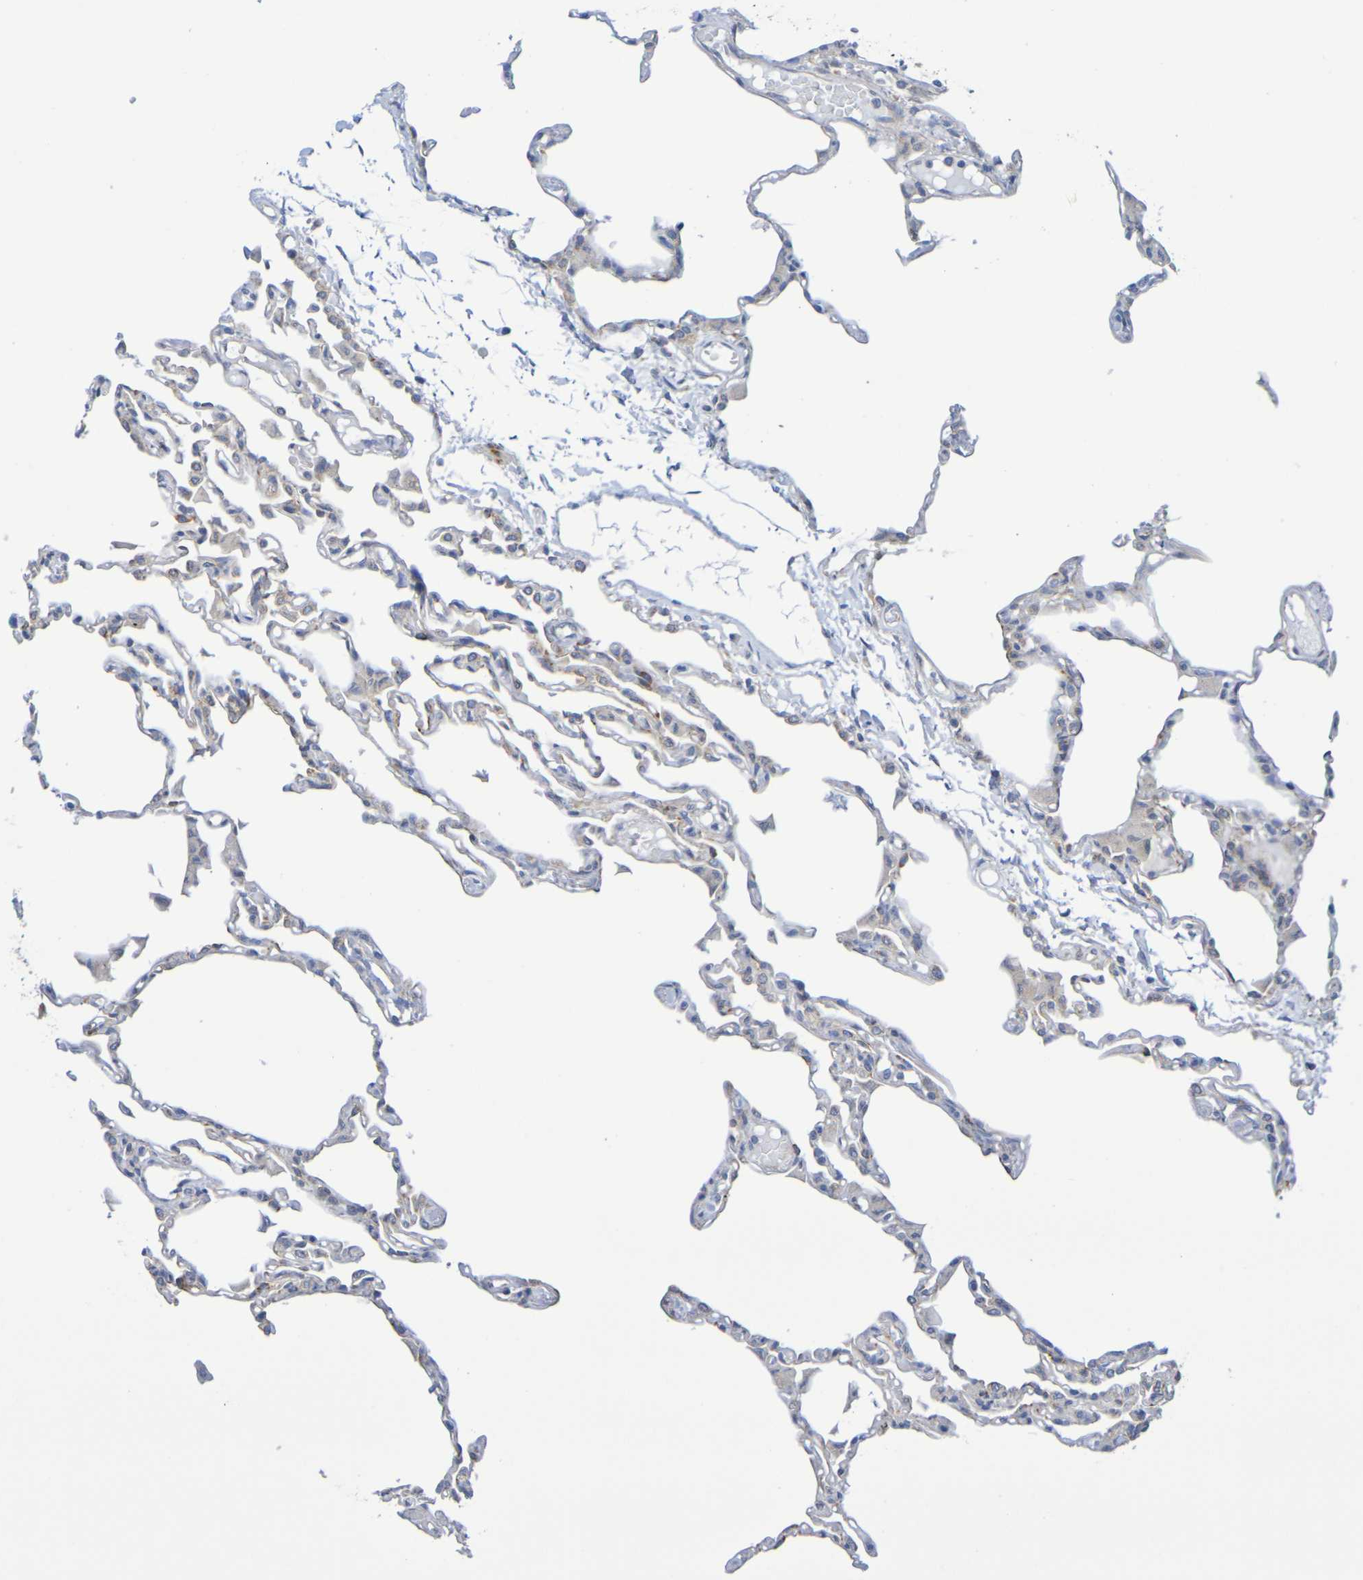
{"staining": {"intensity": "weak", "quantity": "<25%", "location": "cytoplasmic/membranous"}, "tissue": "lung", "cell_type": "Alveolar cells", "image_type": "normal", "snomed": [{"axis": "morphology", "description": "Normal tissue, NOS"}, {"axis": "topography", "description": "Lung"}], "caption": "Alveolar cells show no significant protein expression in unremarkable lung. The staining was performed using DAB to visualize the protein expression in brown, while the nuclei were stained in blue with hematoxylin (Magnification: 20x).", "gene": "TMCC3", "patient": {"sex": "female", "age": 49}}